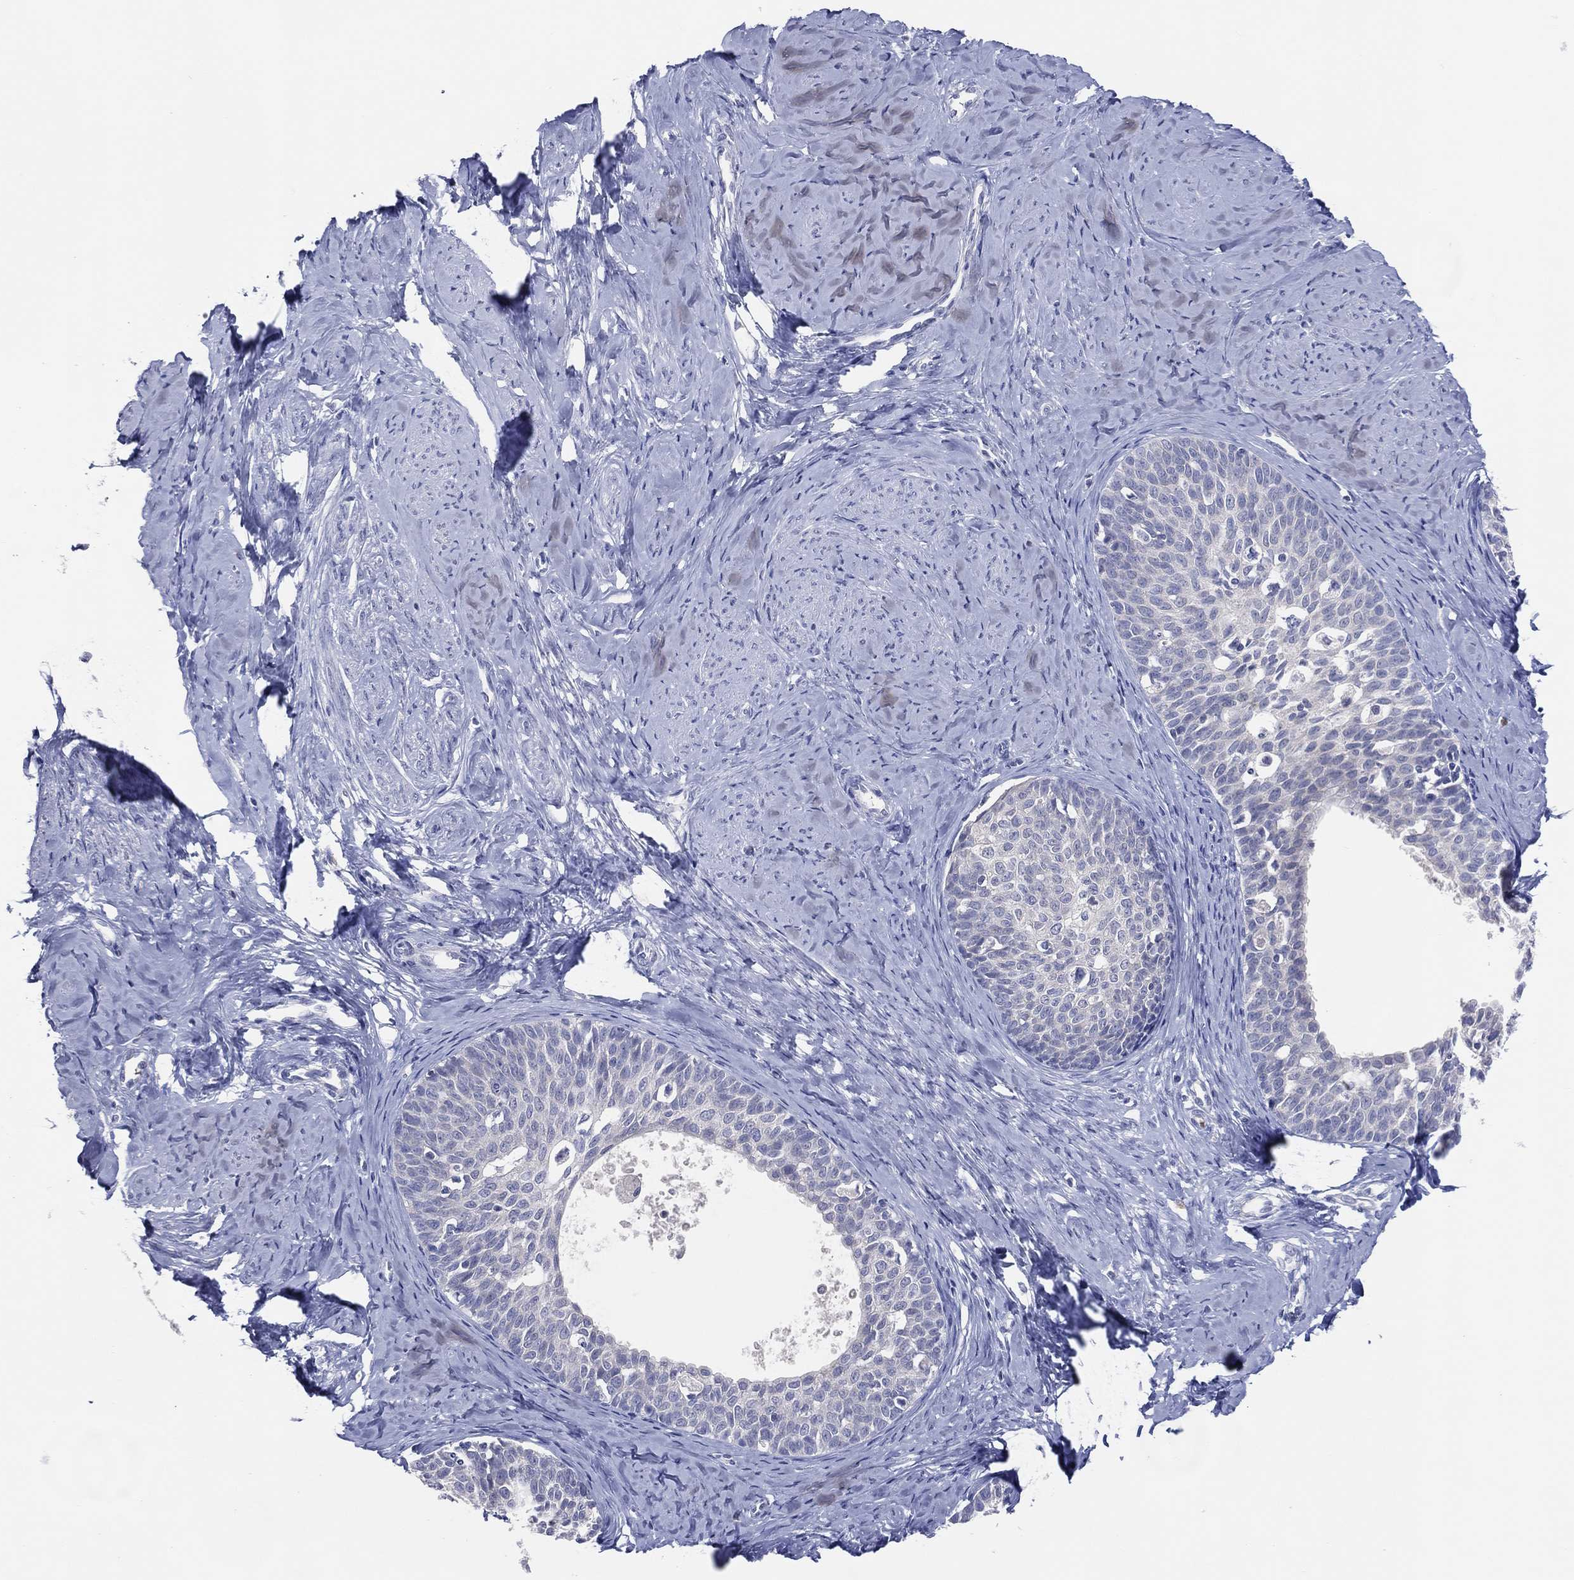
{"staining": {"intensity": "negative", "quantity": "none", "location": "none"}, "tissue": "cervical cancer", "cell_type": "Tumor cells", "image_type": "cancer", "snomed": [{"axis": "morphology", "description": "Squamous cell carcinoma, NOS"}, {"axis": "topography", "description": "Cervix"}], "caption": "Immunohistochemistry (IHC) histopathology image of neoplastic tissue: human cervical squamous cell carcinoma stained with DAB demonstrates no significant protein positivity in tumor cells.", "gene": "DNAH6", "patient": {"sex": "female", "age": 51}}